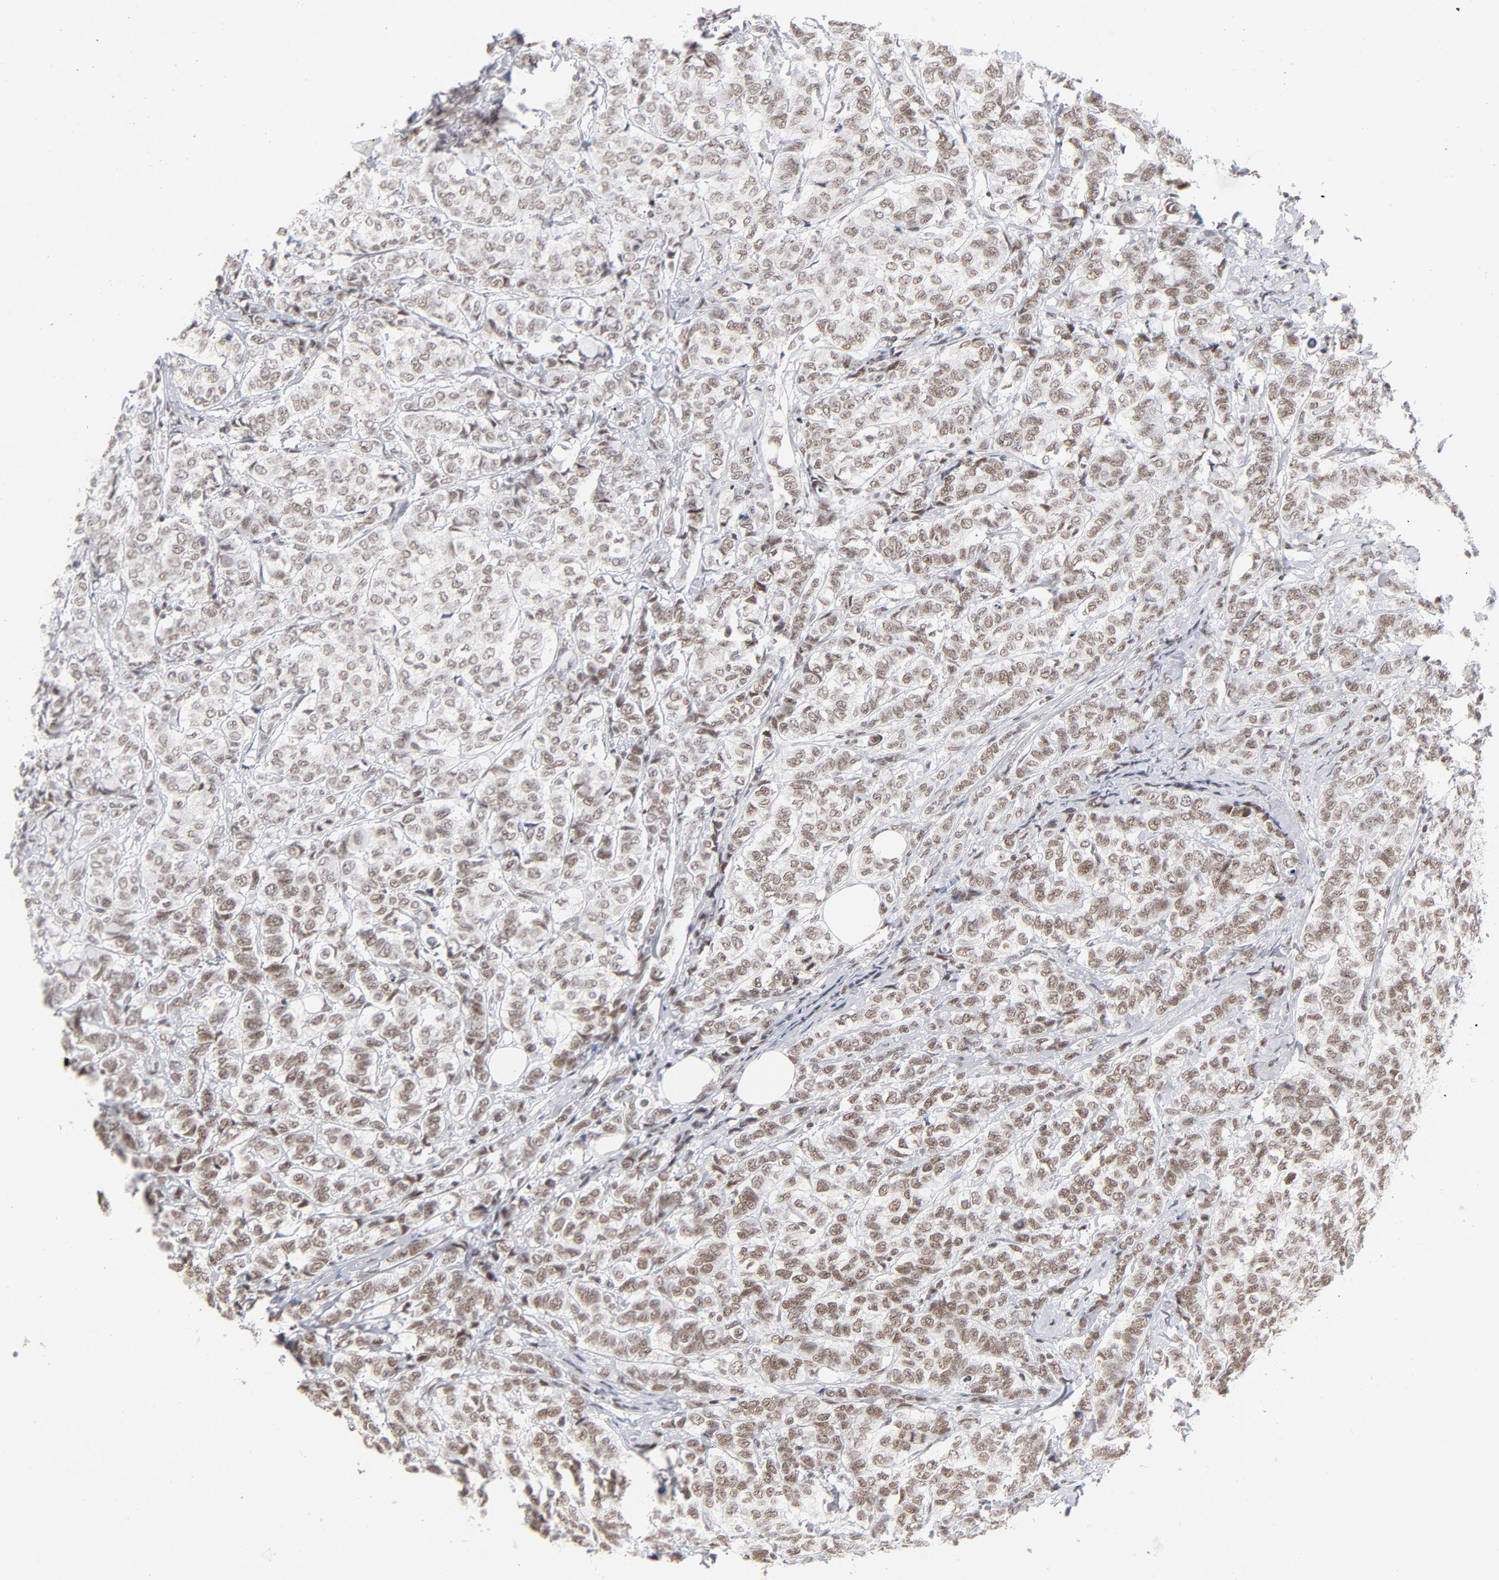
{"staining": {"intensity": "weak", "quantity": ">75%", "location": "nuclear"}, "tissue": "breast cancer", "cell_type": "Tumor cells", "image_type": "cancer", "snomed": [{"axis": "morphology", "description": "Lobular carcinoma"}, {"axis": "topography", "description": "Breast"}], "caption": "High-magnification brightfield microscopy of lobular carcinoma (breast) stained with DAB (3,3'-diaminobenzidine) (brown) and counterstained with hematoxylin (blue). tumor cells exhibit weak nuclear expression is seen in about>75% of cells. (DAB IHC with brightfield microscopy, high magnification).", "gene": "ZNF143", "patient": {"sex": "female", "age": 60}}